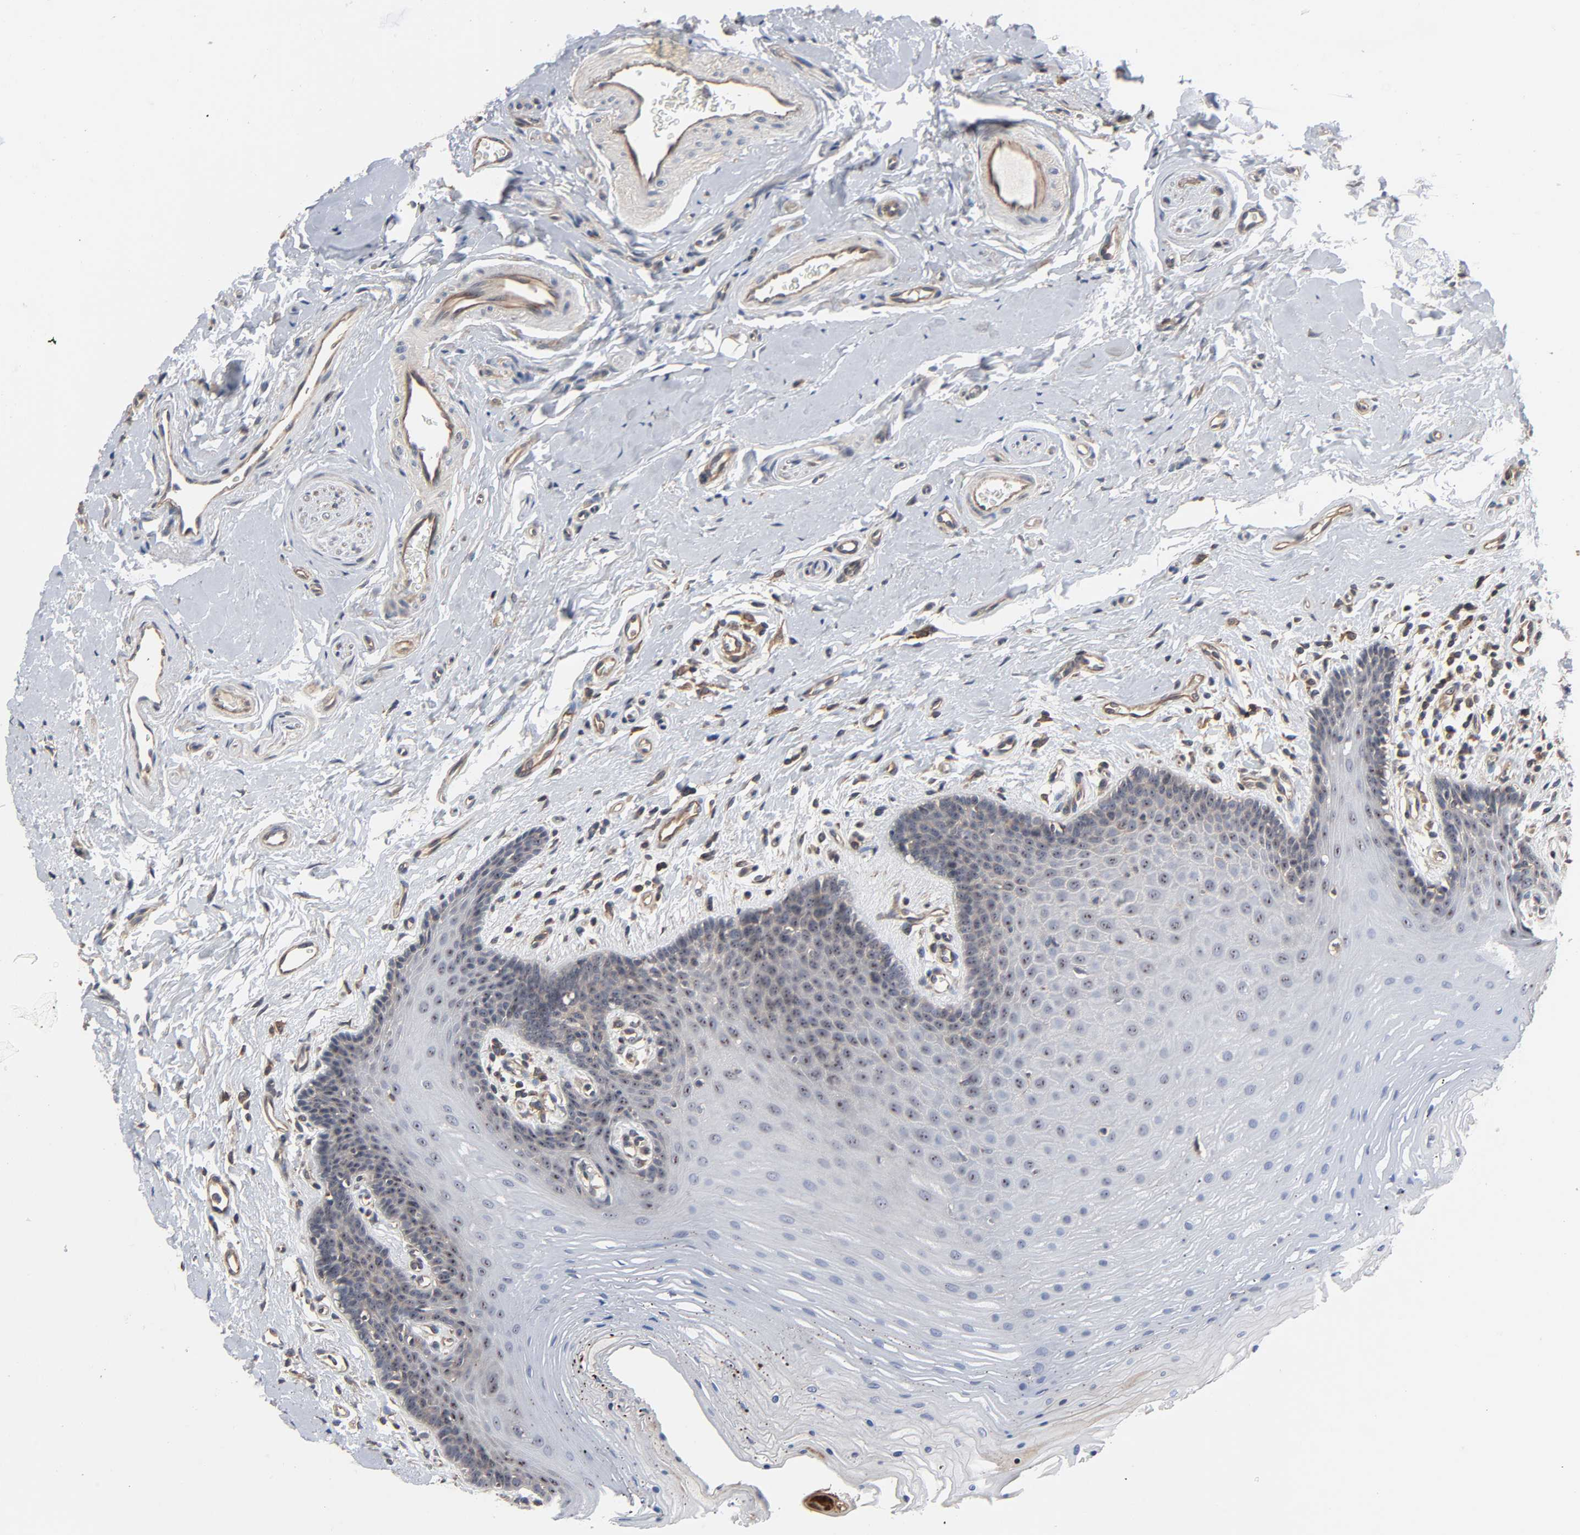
{"staining": {"intensity": "weak", "quantity": "<25%", "location": "cytoplasmic/membranous,nuclear"}, "tissue": "oral mucosa", "cell_type": "Squamous epithelial cells", "image_type": "normal", "snomed": [{"axis": "morphology", "description": "Normal tissue, NOS"}, {"axis": "topography", "description": "Oral tissue"}], "caption": "Immunohistochemistry of benign human oral mucosa demonstrates no staining in squamous epithelial cells. (DAB (3,3'-diaminobenzidine) immunohistochemistry (IHC), high magnification).", "gene": "DDX10", "patient": {"sex": "male", "age": 62}}